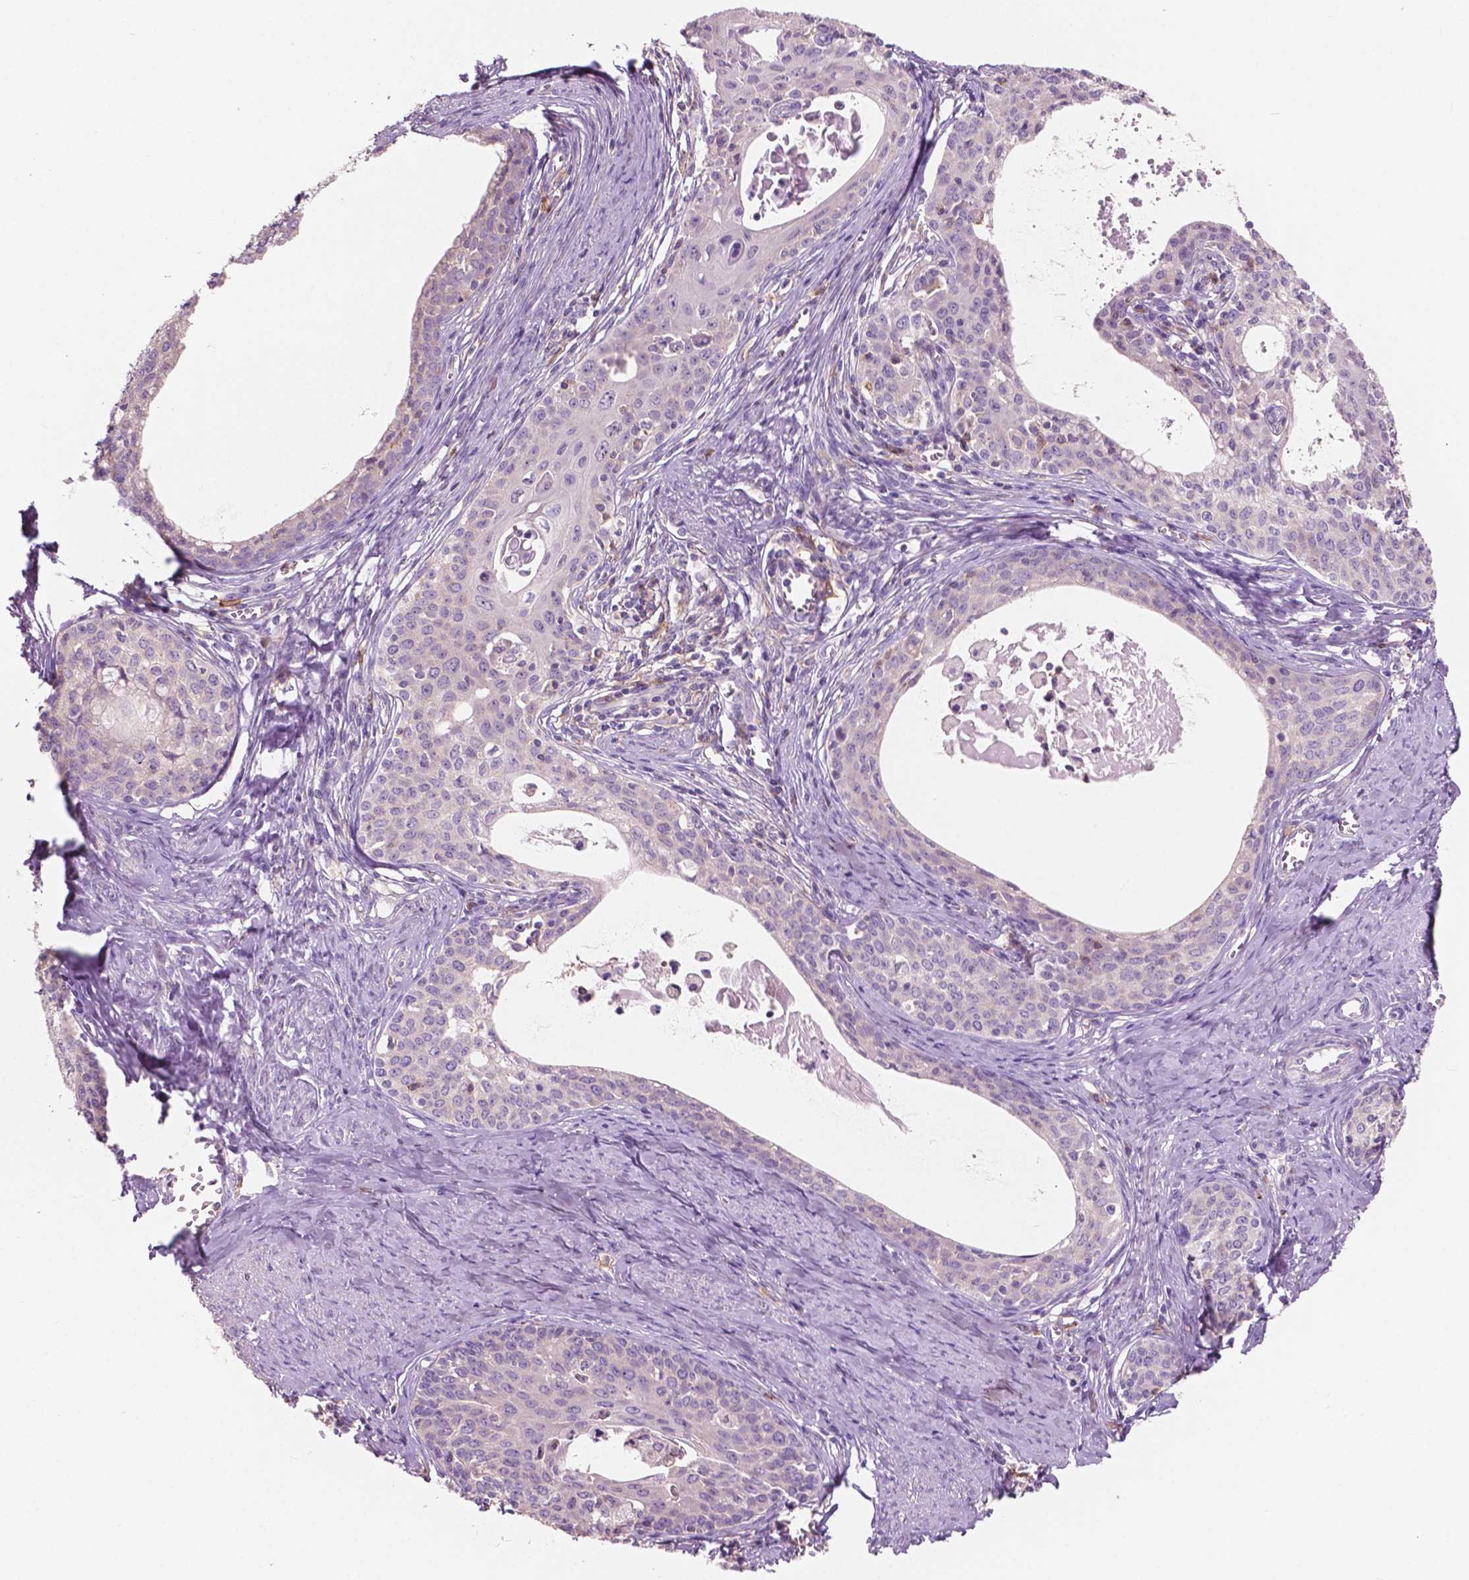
{"staining": {"intensity": "negative", "quantity": "none", "location": "none"}, "tissue": "cervical cancer", "cell_type": "Tumor cells", "image_type": "cancer", "snomed": [{"axis": "morphology", "description": "Squamous cell carcinoma, NOS"}, {"axis": "morphology", "description": "Adenocarcinoma, NOS"}, {"axis": "topography", "description": "Cervix"}], "caption": "Immunohistochemistry (IHC) image of human cervical cancer (squamous cell carcinoma) stained for a protein (brown), which shows no positivity in tumor cells. (Brightfield microscopy of DAB immunohistochemistry at high magnification).", "gene": "SEMA4A", "patient": {"sex": "female", "age": 52}}